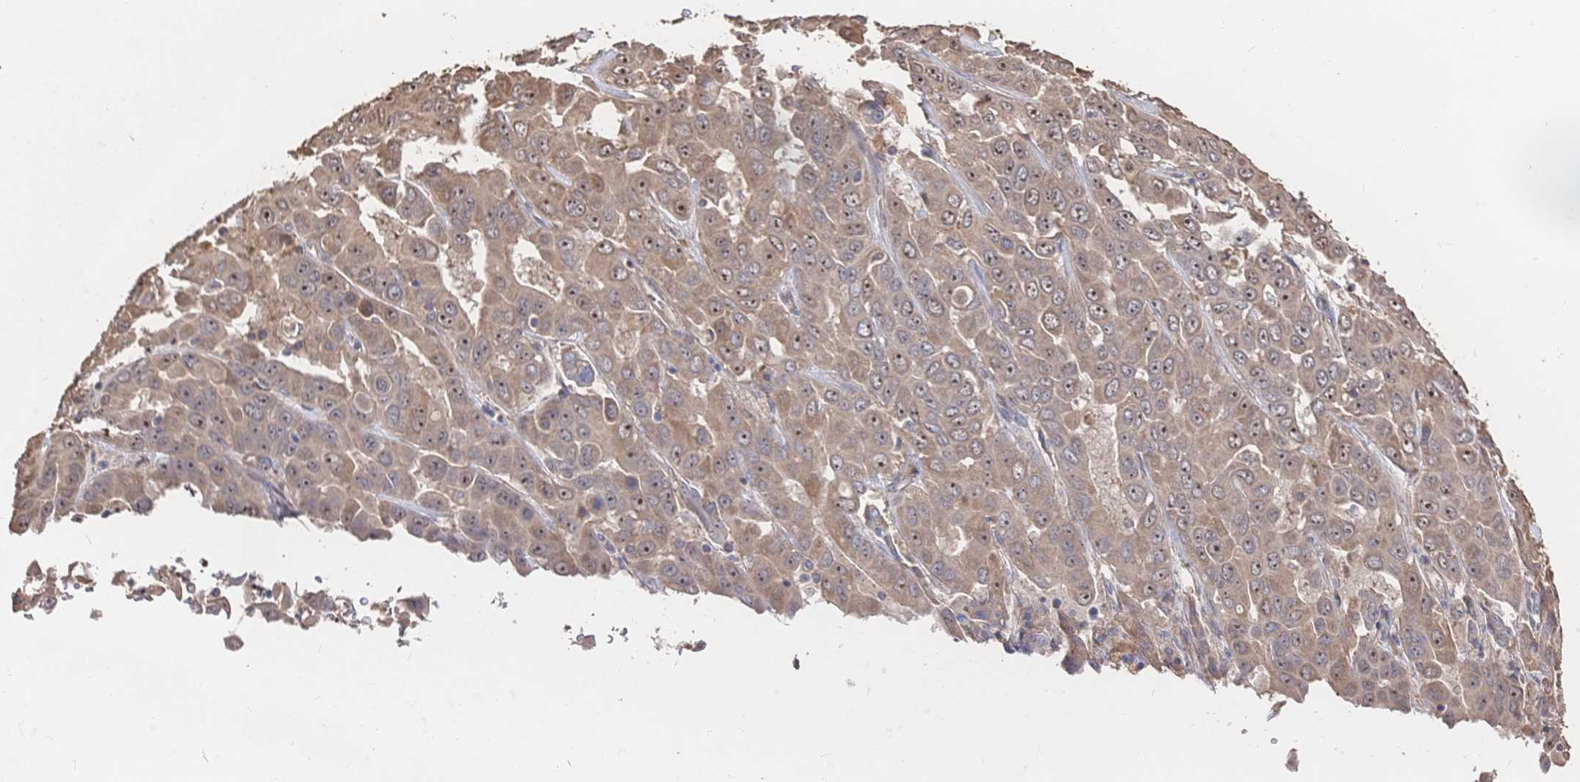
{"staining": {"intensity": "moderate", "quantity": ">75%", "location": "cytoplasmic/membranous,nuclear"}, "tissue": "liver cancer", "cell_type": "Tumor cells", "image_type": "cancer", "snomed": [{"axis": "morphology", "description": "Cholangiocarcinoma"}, {"axis": "topography", "description": "Liver"}], "caption": "Immunohistochemistry photomicrograph of neoplastic tissue: human liver cancer stained using immunohistochemistry shows medium levels of moderate protein expression localized specifically in the cytoplasmic/membranous and nuclear of tumor cells, appearing as a cytoplasmic/membranous and nuclear brown color.", "gene": "DNAJA4", "patient": {"sex": "female", "age": 52}}